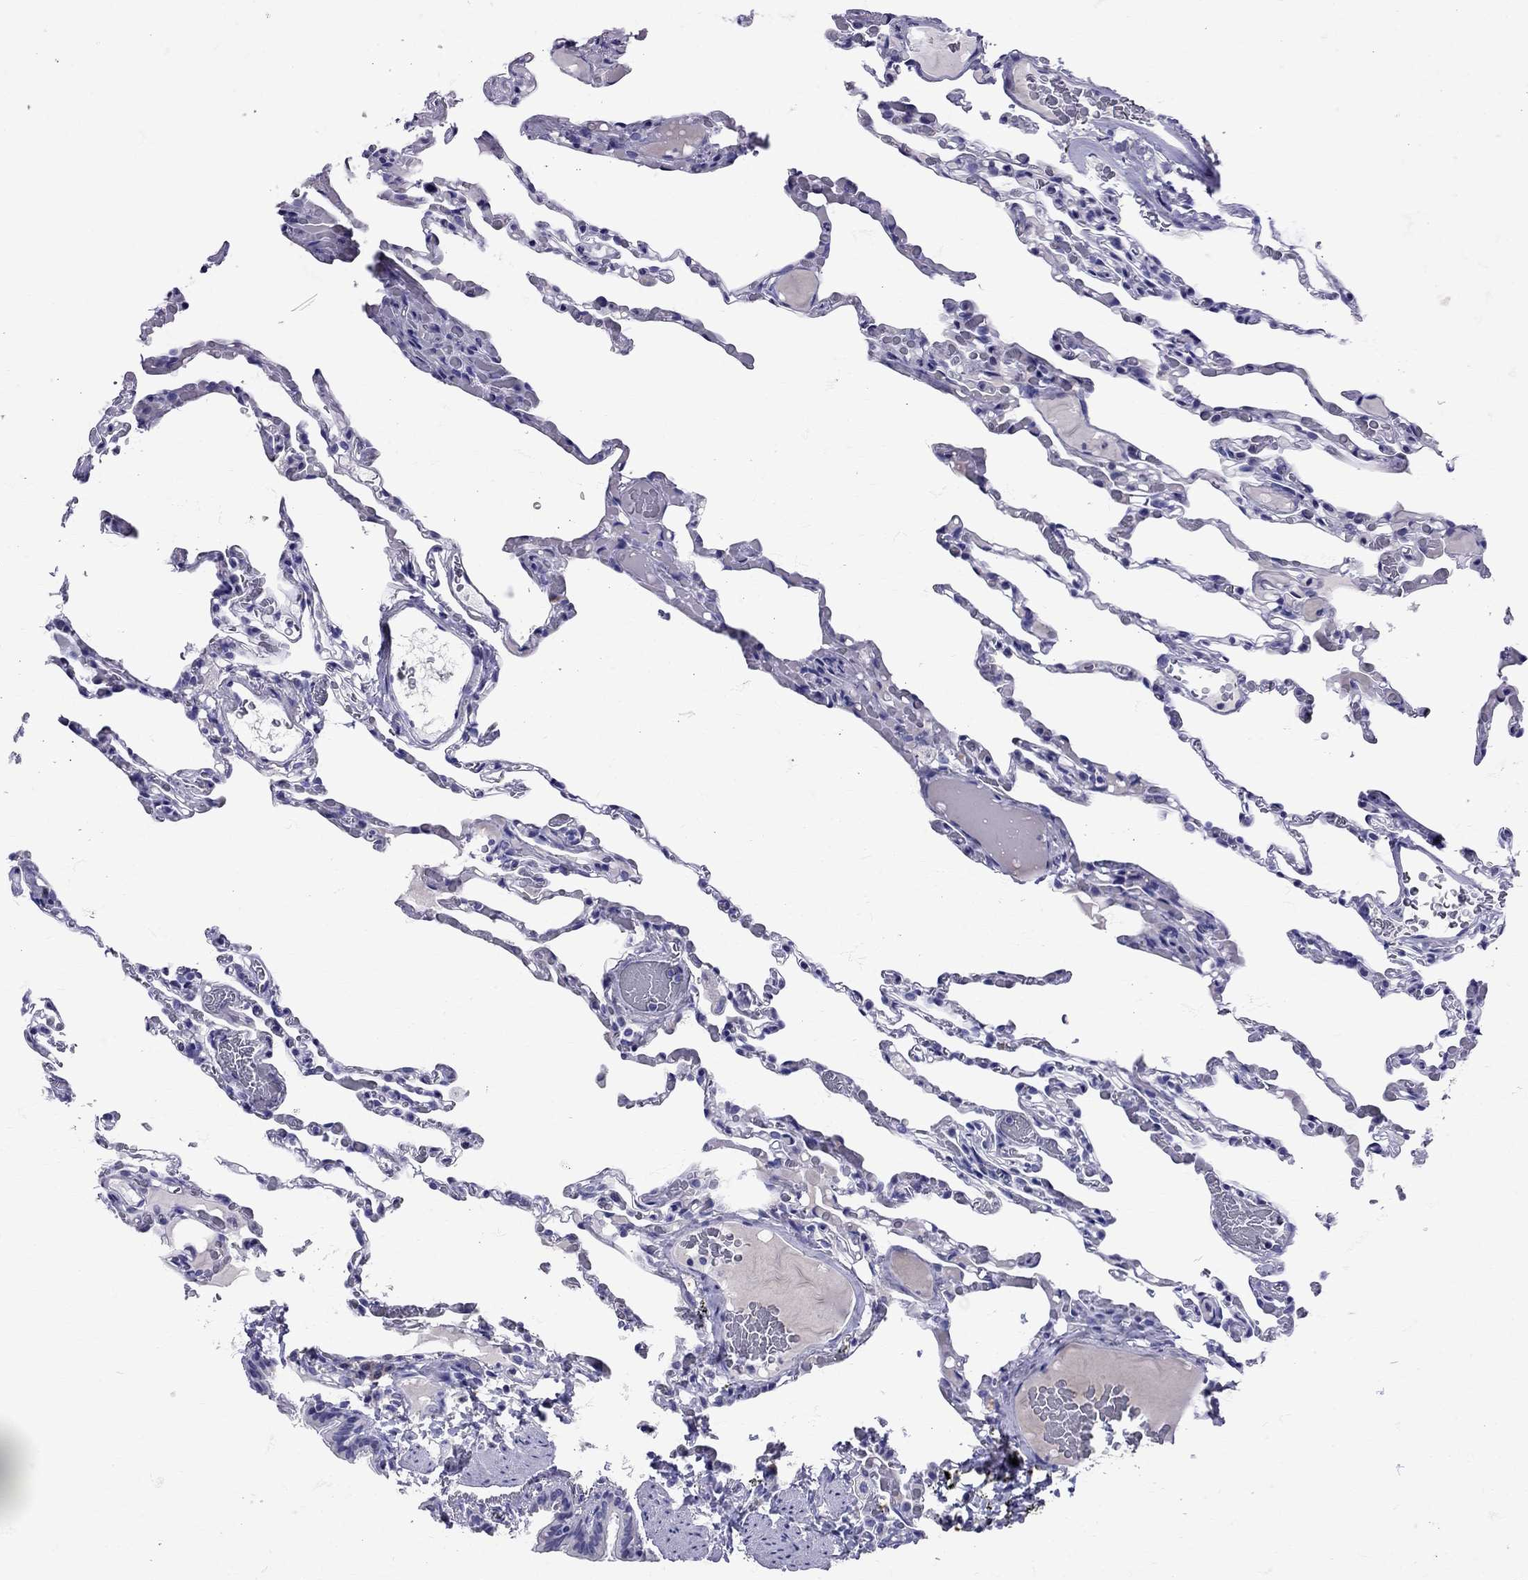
{"staining": {"intensity": "negative", "quantity": "none", "location": "none"}, "tissue": "lung", "cell_type": "Alveolar cells", "image_type": "normal", "snomed": [{"axis": "morphology", "description": "Normal tissue, NOS"}, {"axis": "topography", "description": "Lung"}], "caption": "The immunohistochemistry (IHC) photomicrograph has no significant positivity in alveolar cells of lung. (DAB immunohistochemistry with hematoxylin counter stain).", "gene": "TBR1", "patient": {"sex": "female", "age": 43}}